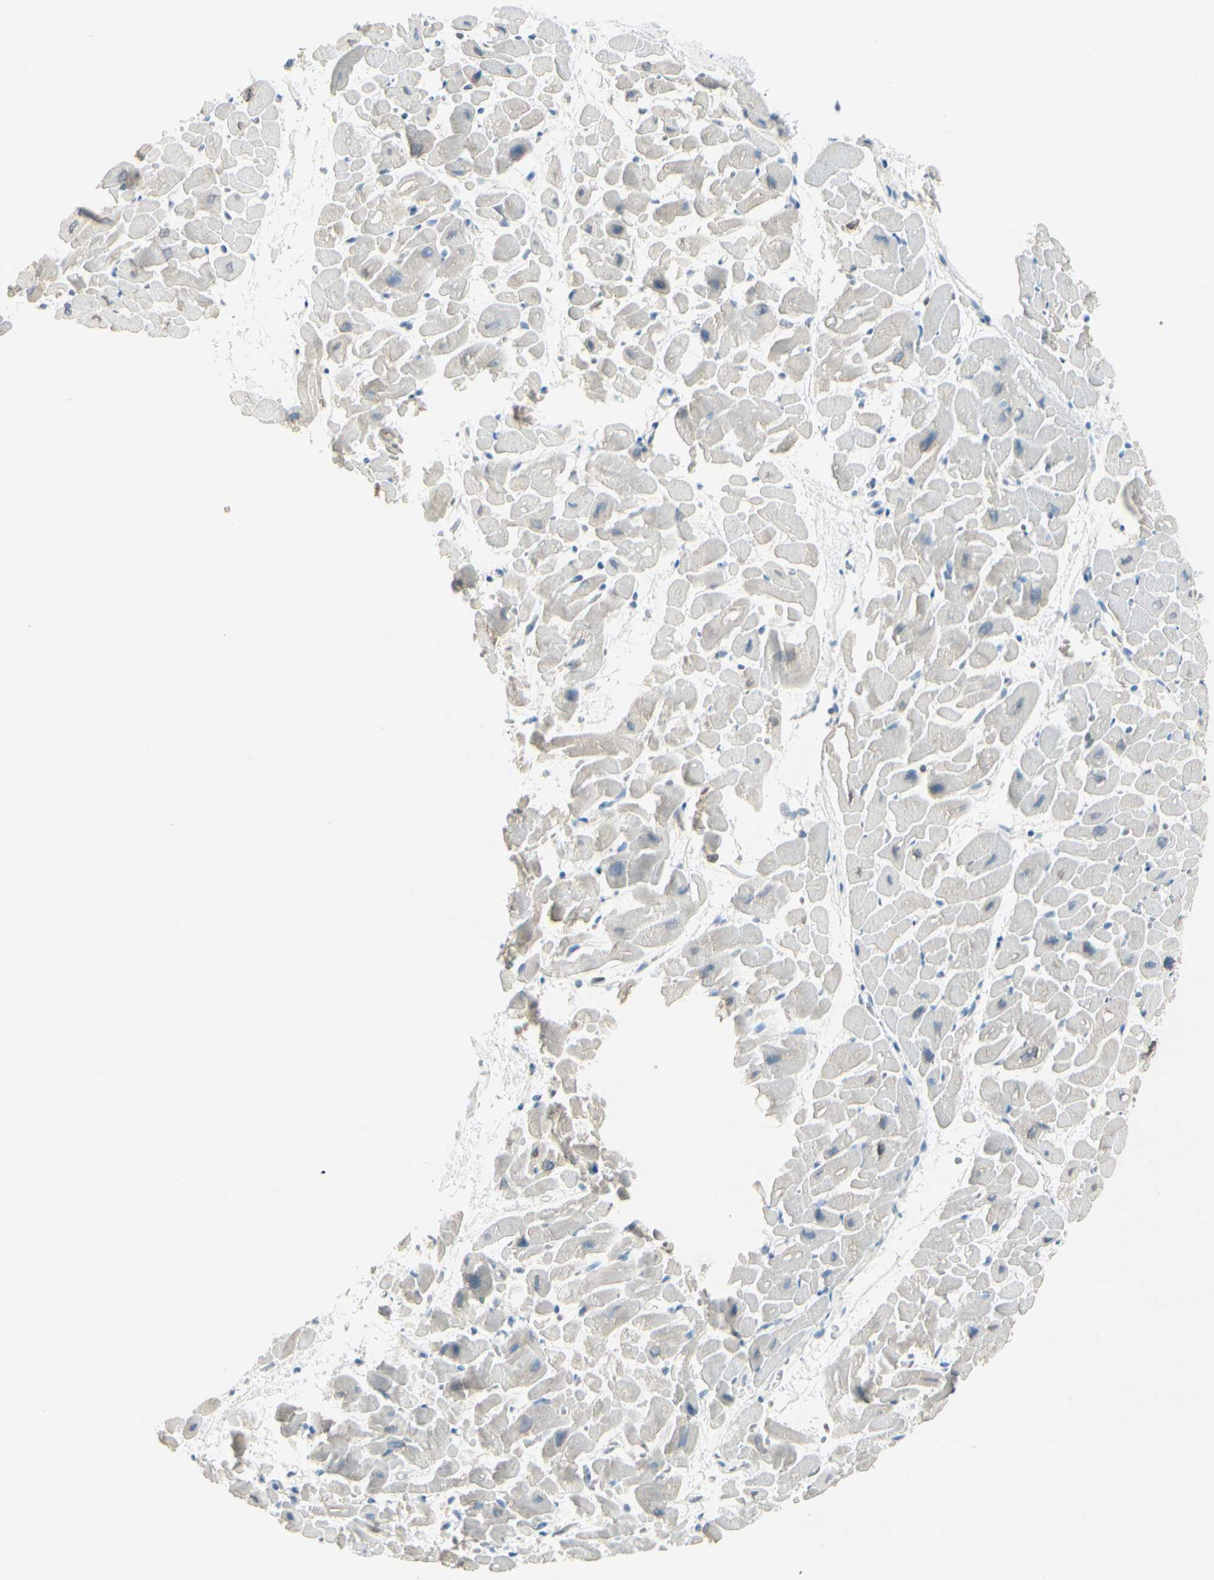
{"staining": {"intensity": "negative", "quantity": "none", "location": "none"}, "tissue": "heart muscle", "cell_type": "Cardiomyocytes", "image_type": "normal", "snomed": [{"axis": "morphology", "description": "Normal tissue, NOS"}, {"axis": "topography", "description": "Heart"}], "caption": "Immunohistochemistry micrograph of benign human heart muscle stained for a protein (brown), which reveals no positivity in cardiomyocytes. (Immunohistochemistry, brightfield microscopy, high magnification).", "gene": "TRAF1", "patient": {"sex": "male", "age": 45}}